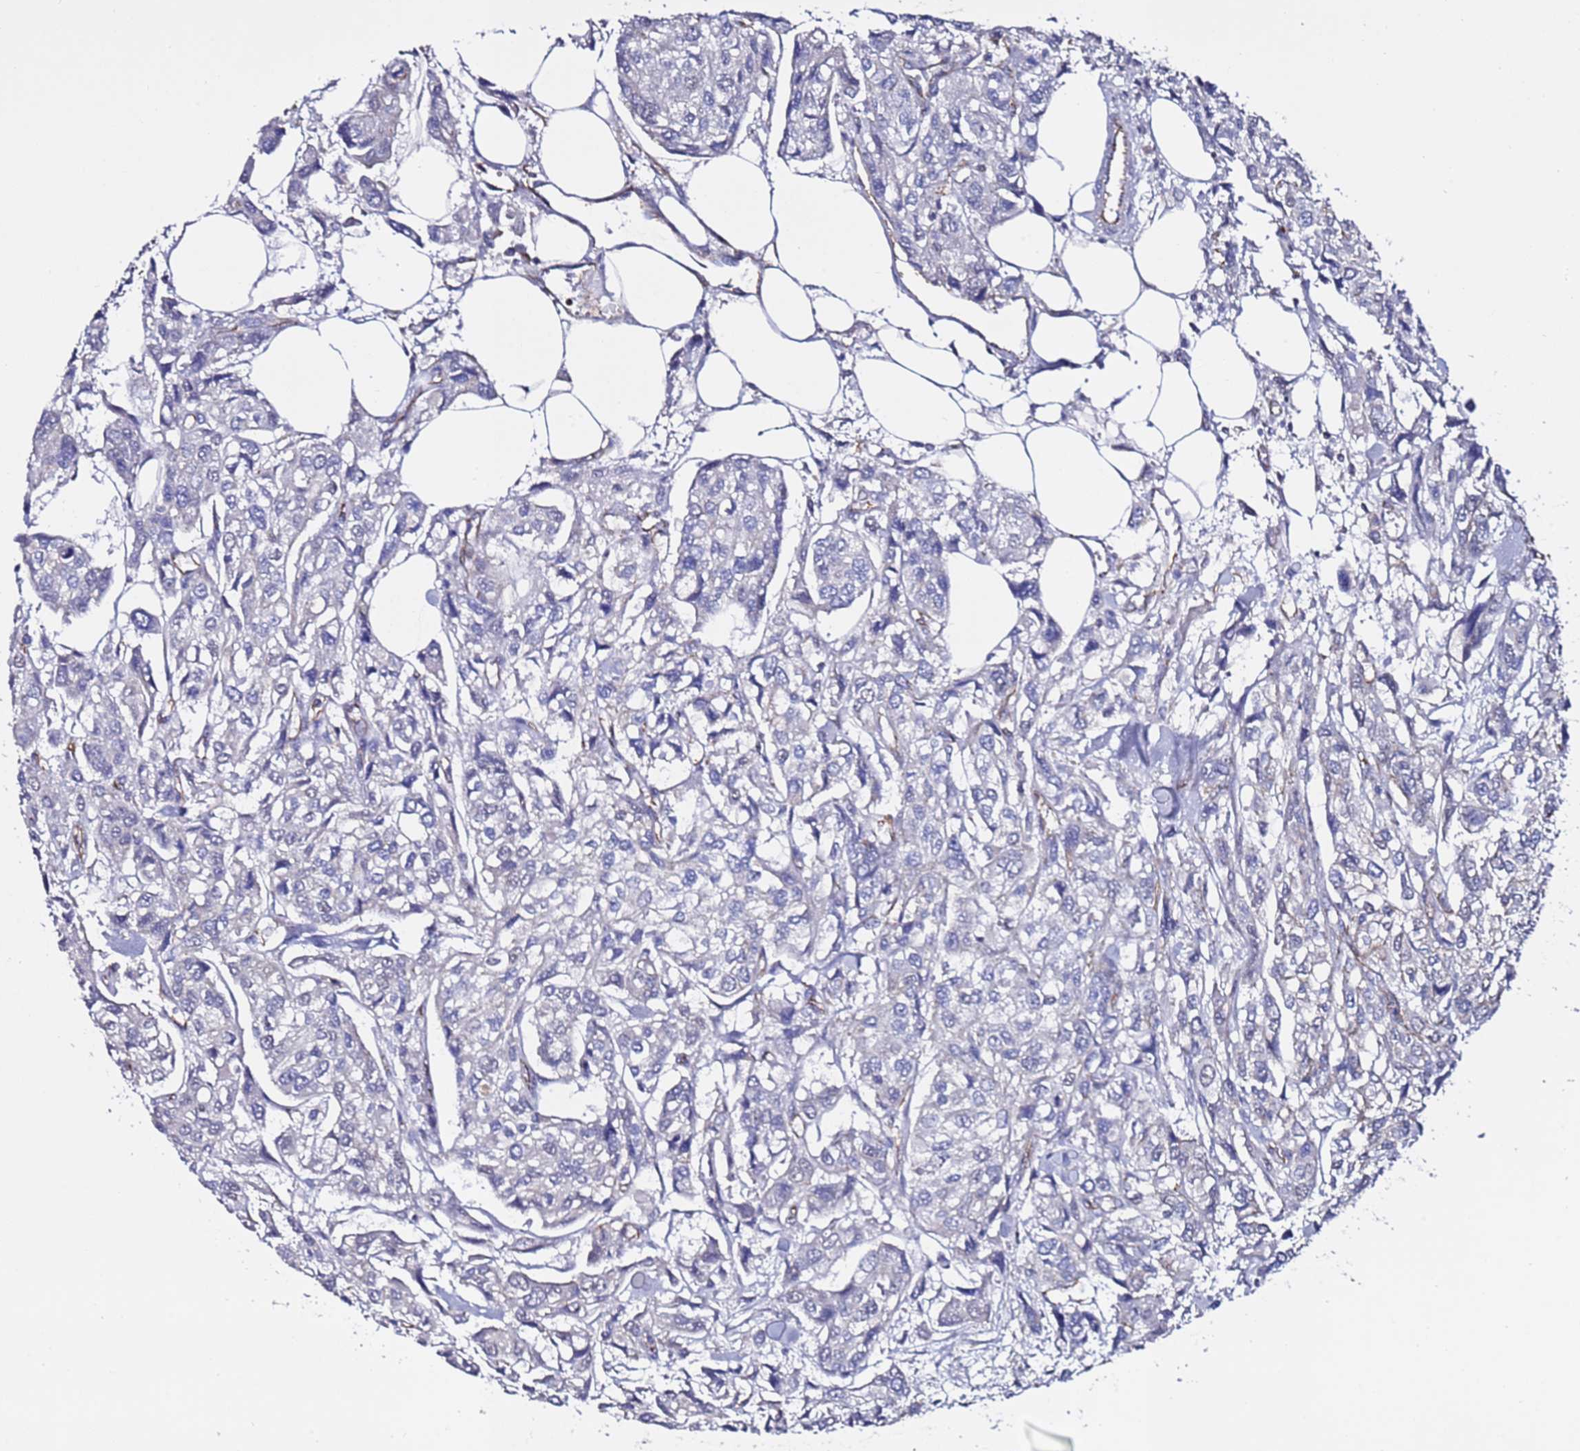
{"staining": {"intensity": "weak", "quantity": "<25%", "location": "cytoplasmic/membranous"}, "tissue": "urothelial cancer", "cell_type": "Tumor cells", "image_type": "cancer", "snomed": [{"axis": "morphology", "description": "Urothelial carcinoma, High grade"}, {"axis": "topography", "description": "Urinary bladder"}], "caption": "Tumor cells are negative for protein expression in human urothelial carcinoma (high-grade).", "gene": "TENM3", "patient": {"sex": "male", "age": 67}}